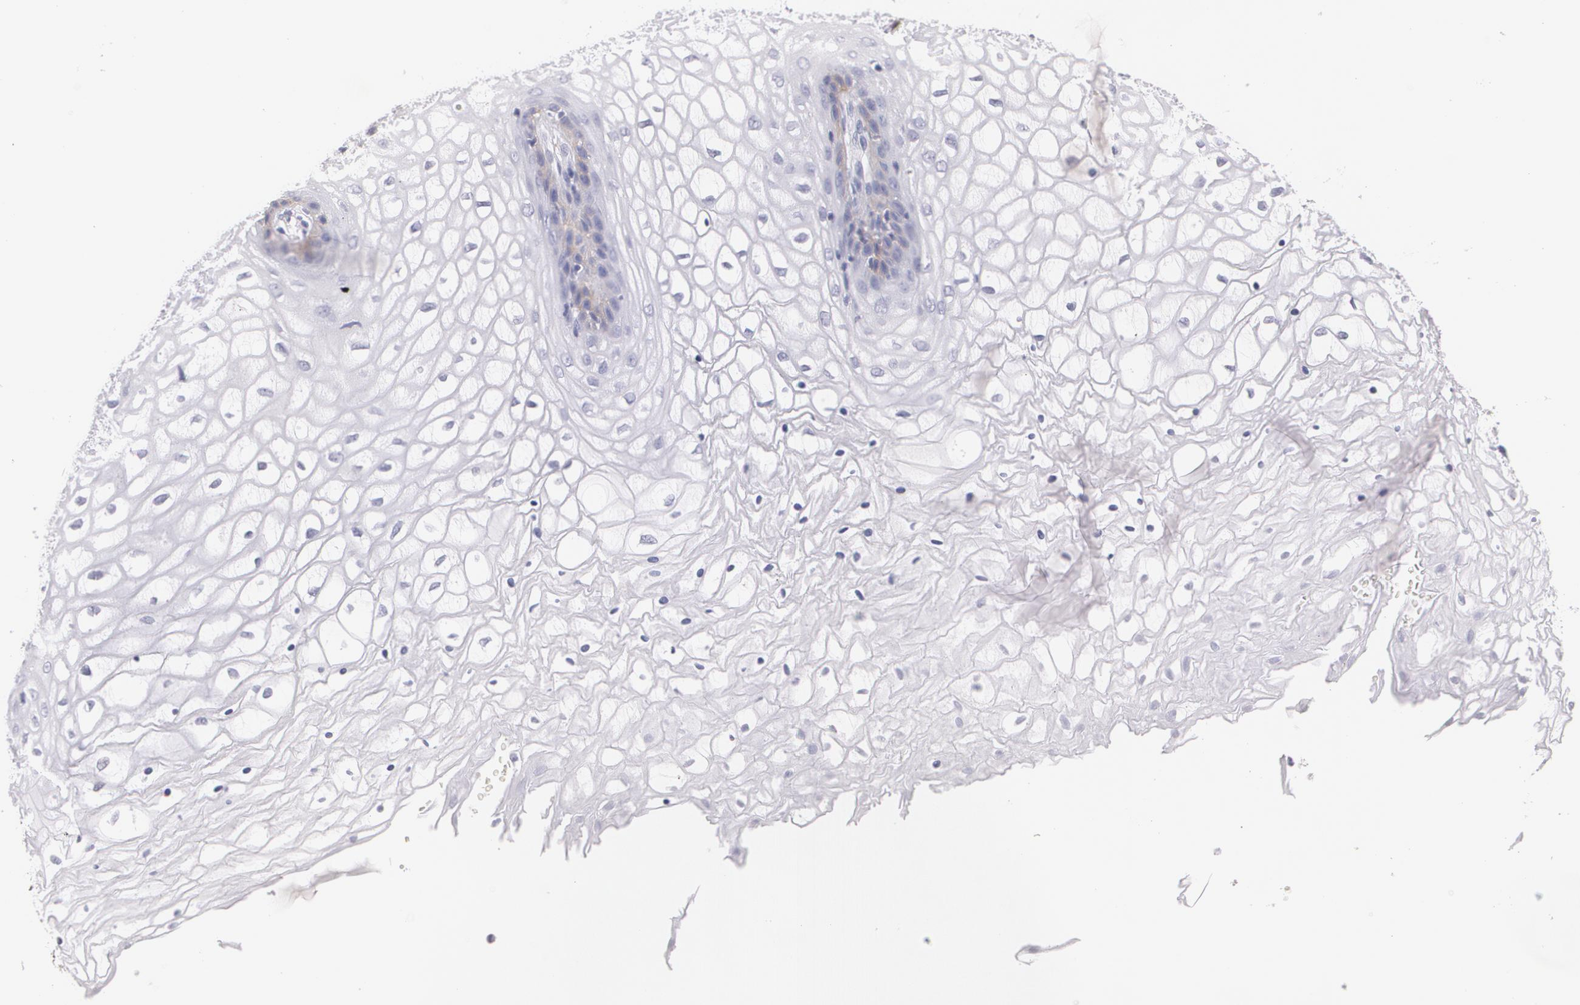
{"staining": {"intensity": "strong", "quantity": "<25%", "location": "cytoplasmic/membranous"}, "tissue": "vagina", "cell_type": "Squamous epithelial cells", "image_type": "normal", "snomed": [{"axis": "morphology", "description": "Normal tissue, NOS"}, {"axis": "topography", "description": "Vagina"}], "caption": "Vagina stained for a protein demonstrates strong cytoplasmic/membranous positivity in squamous epithelial cells.", "gene": "NGFR", "patient": {"sex": "female", "age": 34}}